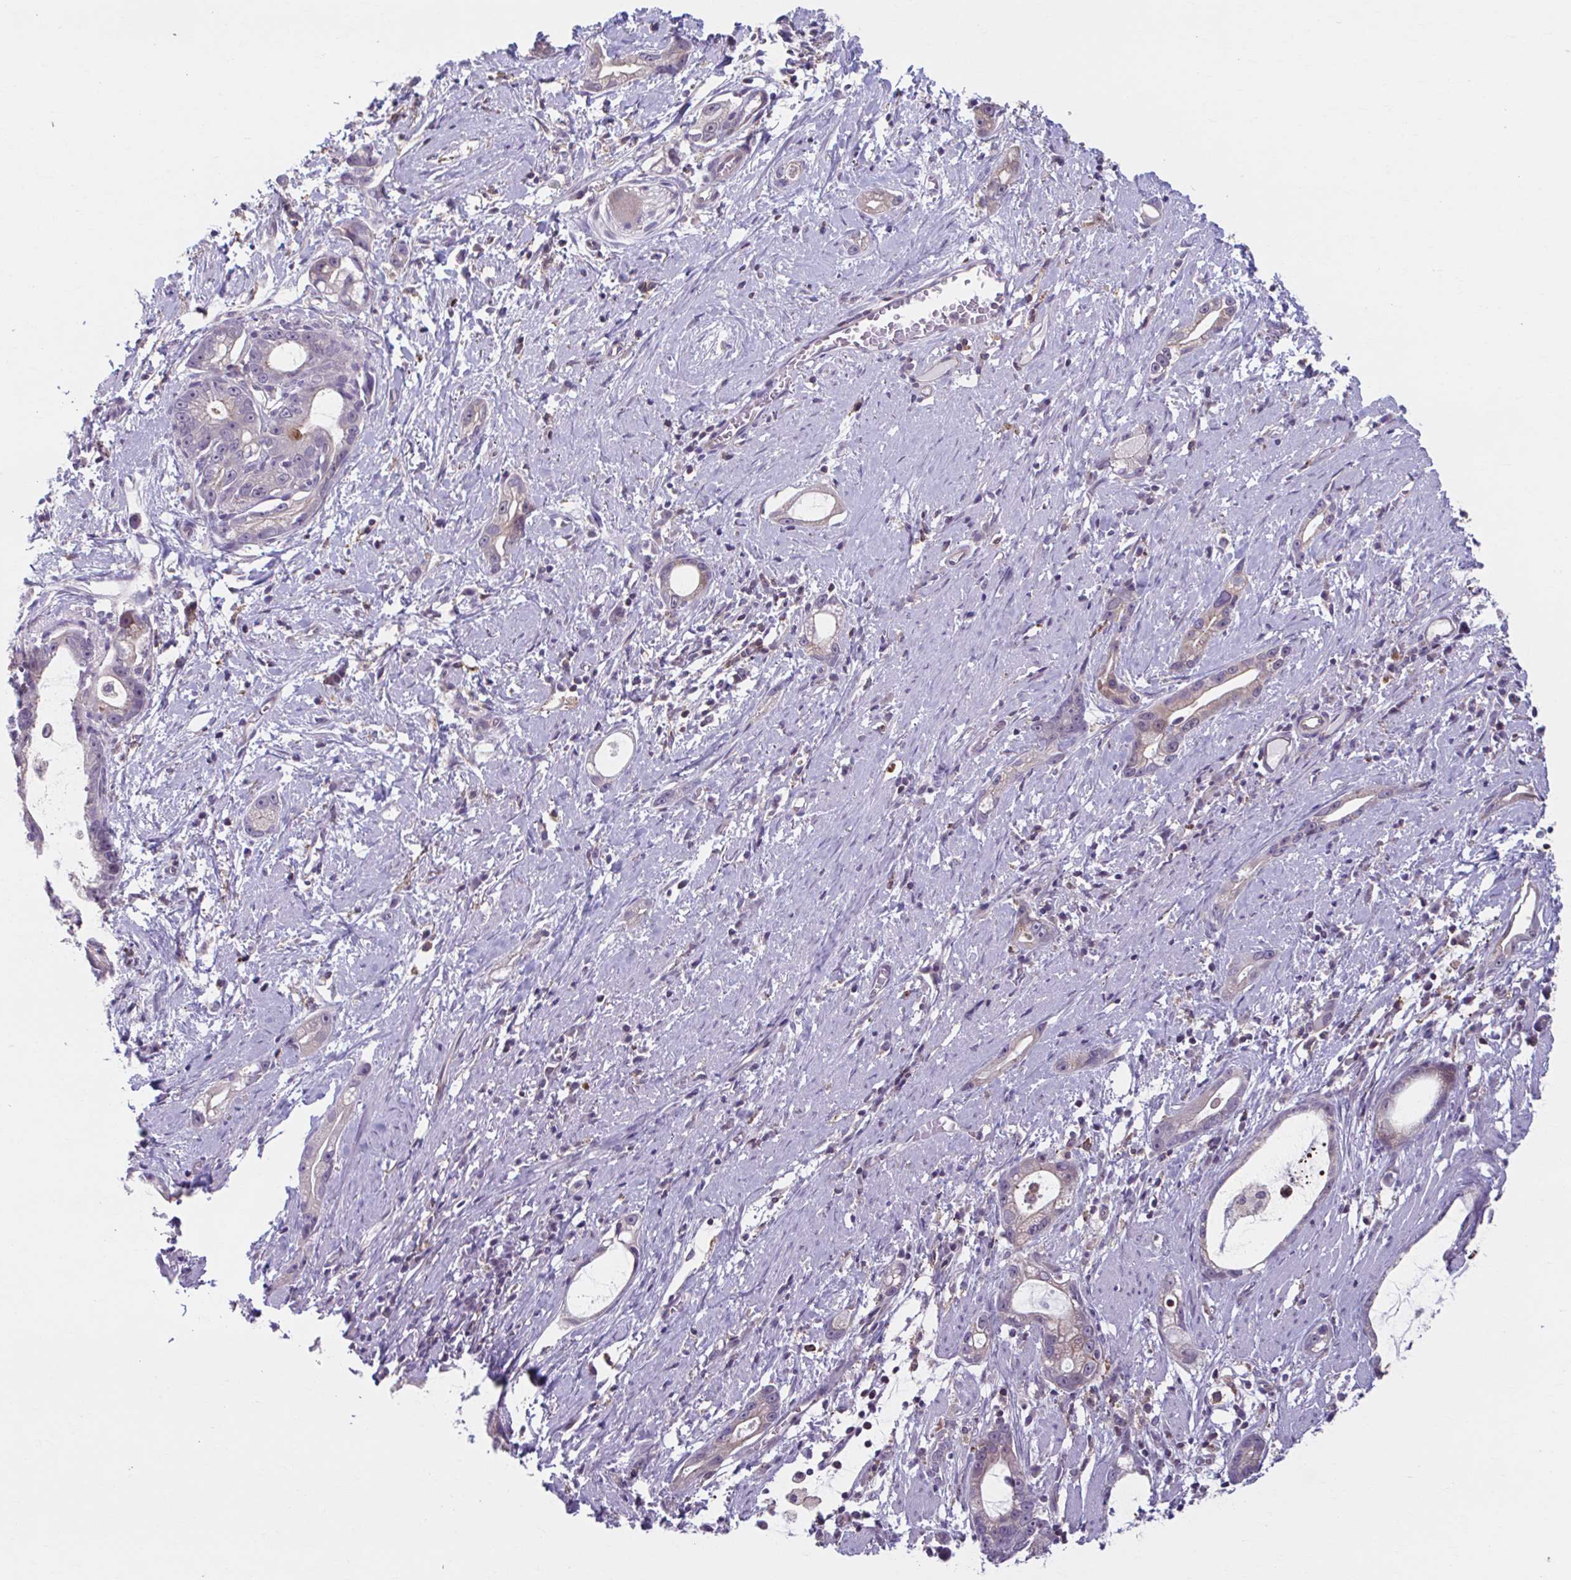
{"staining": {"intensity": "weak", "quantity": "25%-75%", "location": "cytoplasmic/membranous"}, "tissue": "stomach cancer", "cell_type": "Tumor cells", "image_type": "cancer", "snomed": [{"axis": "morphology", "description": "Adenocarcinoma, NOS"}, {"axis": "topography", "description": "Stomach"}], "caption": "Tumor cells demonstrate low levels of weak cytoplasmic/membranous staining in approximately 25%-75% of cells in stomach adenocarcinoma. Nuclei are stained in blue.", "gene": "ADAT3", "patient": {"sex": "male", "age": 55}}